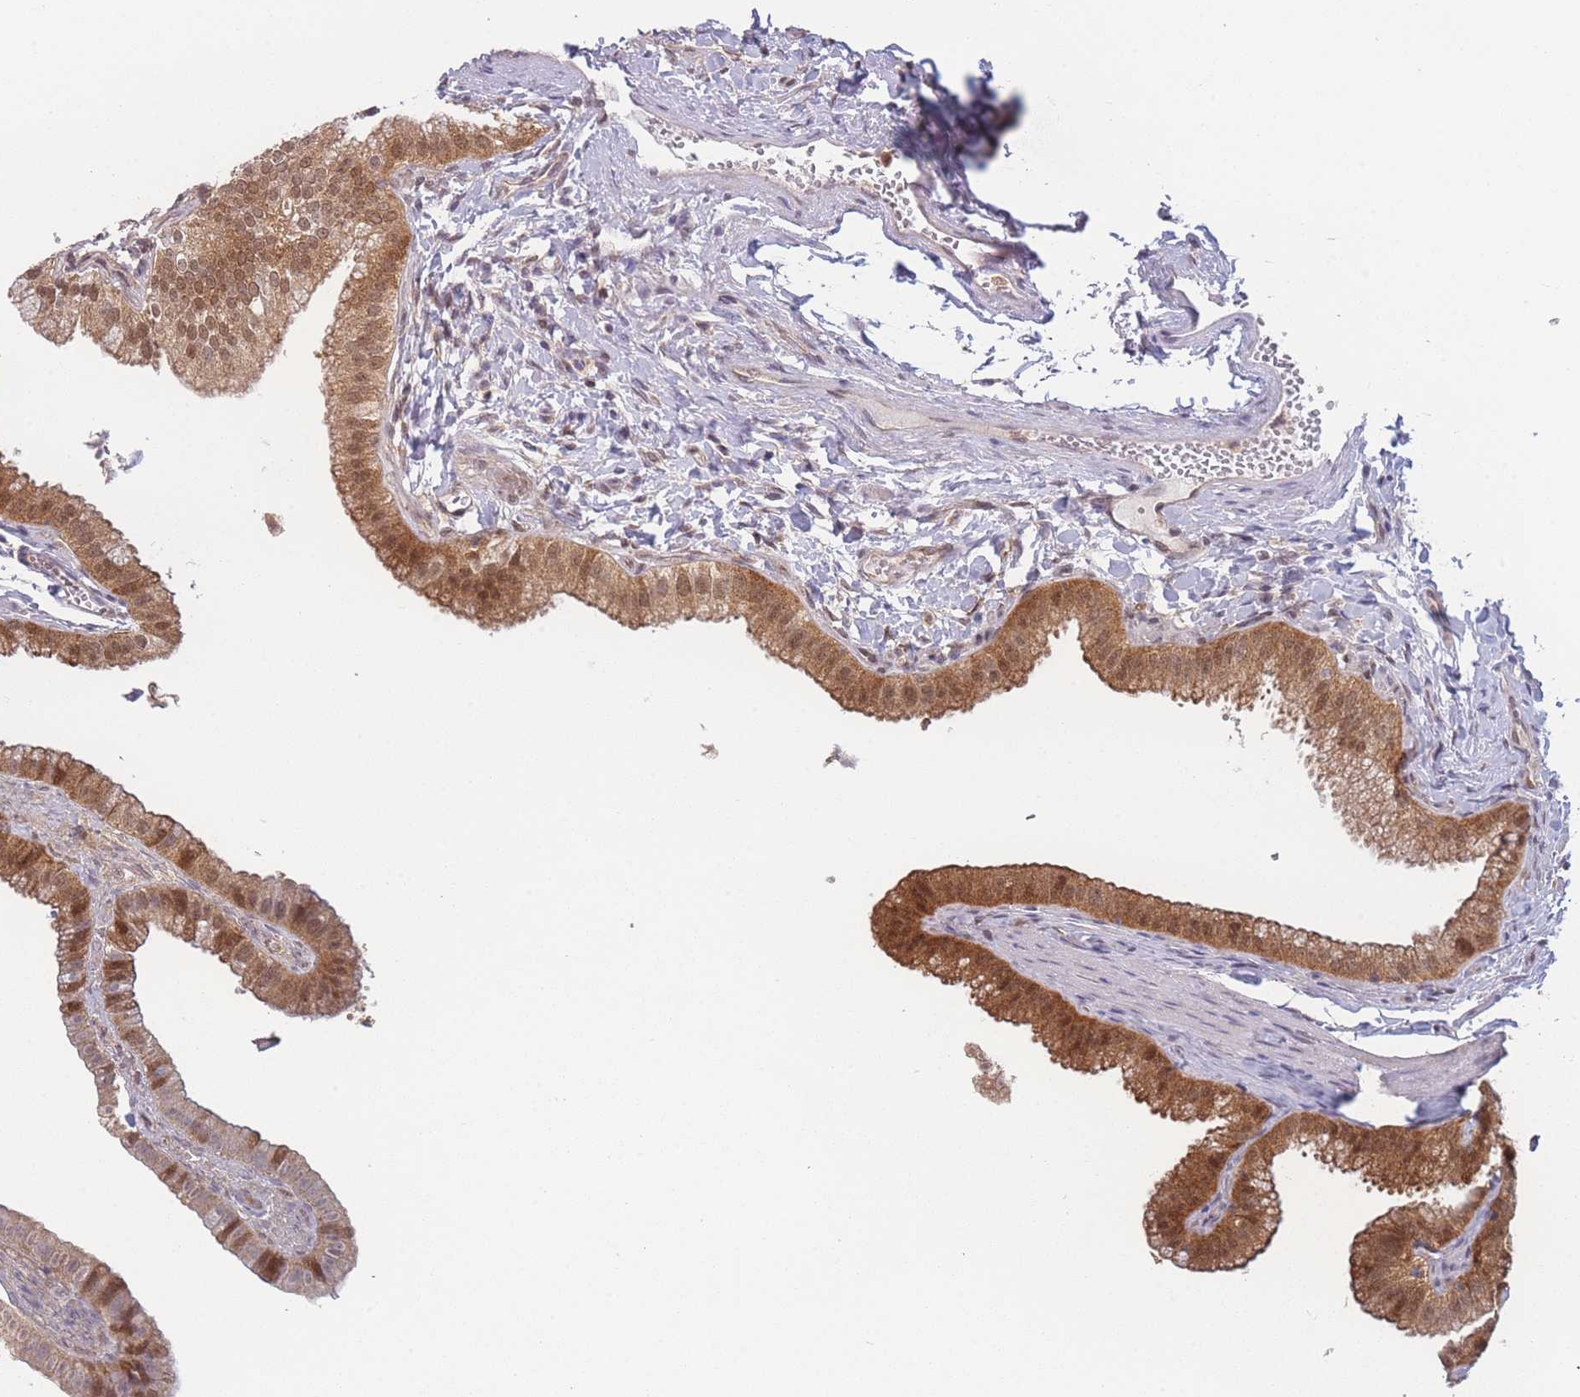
{"staining": {"intensity": "strong", "quantity": ">75%", "location": "cytoplasmic/membranous,nuclear"}, "tissue": "gallbladder", "cell_type": "Glandular cells", "image_type": "normal", "snomed": [{"axis": "morphology", "description": "Normal tissue, NOS"}, {"axis": "topography", "description": "Gallbladder"}], "caption": "Protein staining of normal gallbladder displays strong cytoplasmic/membranous,nuclear positivity in about >75% of glandular cells.", "gene": "MRI1", "patient": {"sex": "female", "age": 61}}